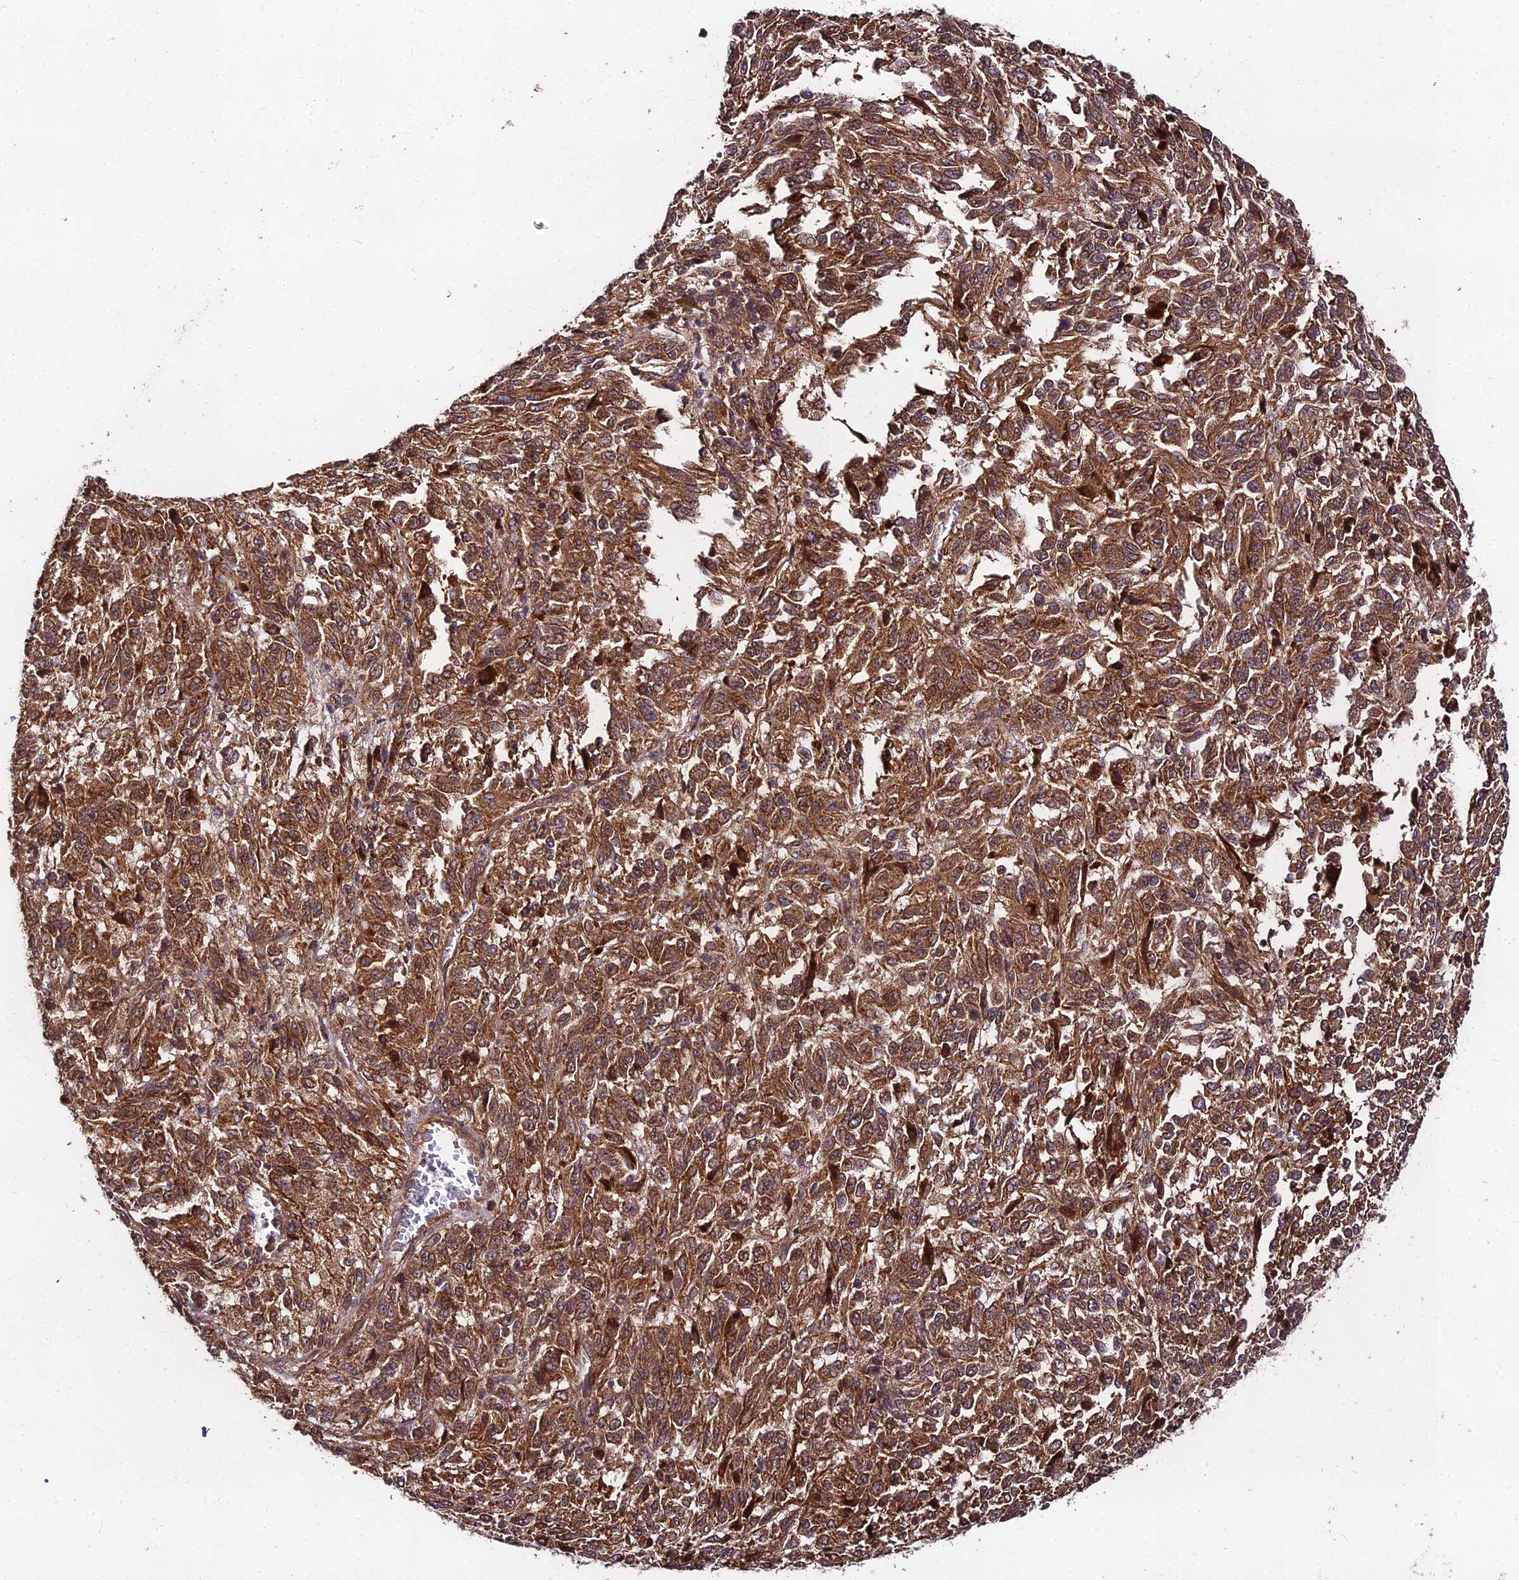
{"staining": {"intensity": "moderate", "quantity": ">75%", "location": "cytoplasmic/membranous,nuclear"}, "tissue": "melanoma", "cell_type": "Tumor cells", "image_type": "cancer", "snomed": [{"axis": "morphology", "description": "Malignant melanoma, Metastatic site"}, {"axis": "topography", "description": "Lung"}], "caption": "Immunohistochemical staining of melanoma demonstrates medium levels of moderate cytoplasmic/membranous and nuclear staining in approximately >75% of tumor cells. Nuclei are stained in blue.", "gene": "MKKS", "patient": {"sex": "male", "age": 64}}